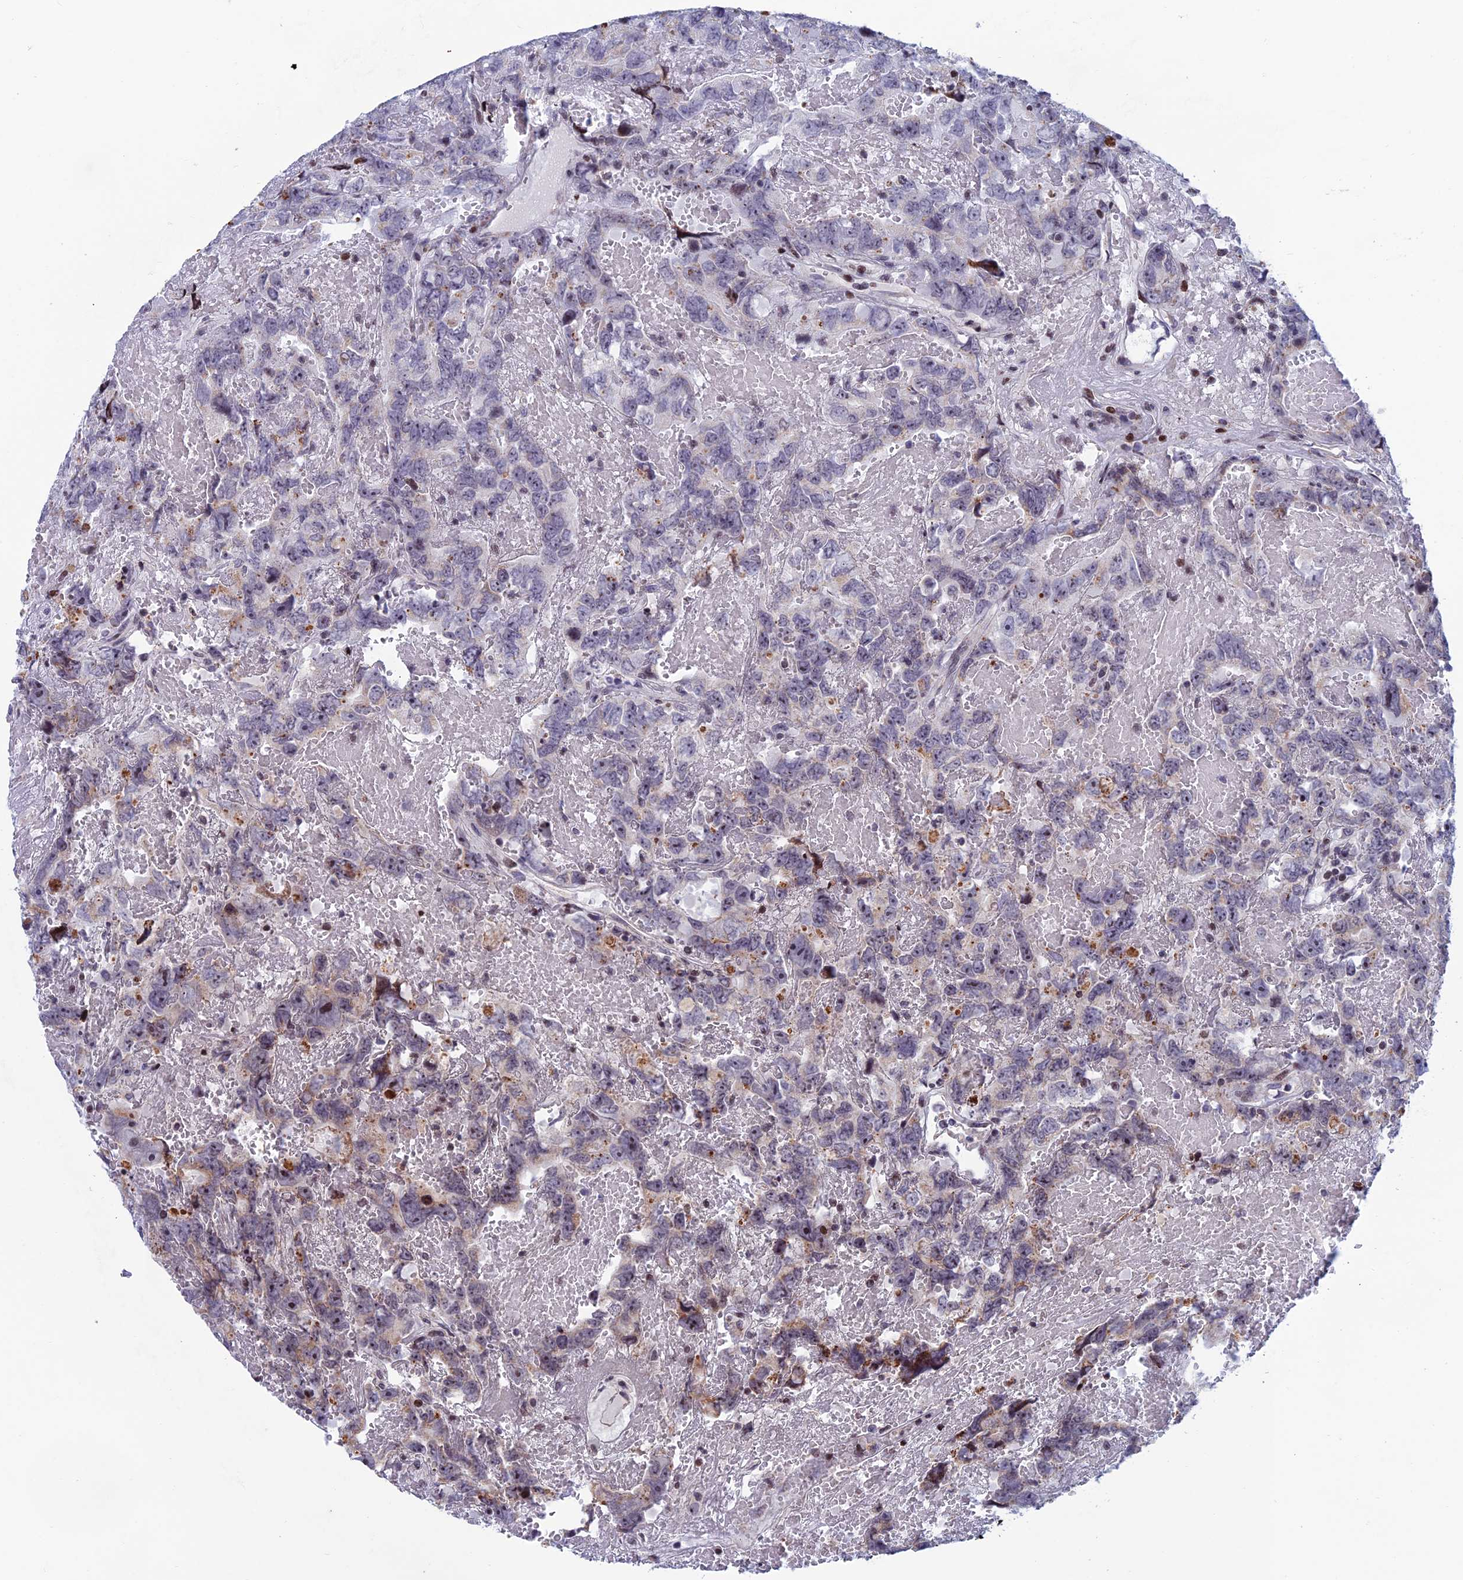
{"staining": {"intensity": "moderate", "quantity": "<25%", "location": "cytoplasmic/membranous"}, "tissue": "testis cancer", "cell_type": "Tumor cells", "image_type": "cancer", "snomed": [{"axis": "morphology", "description": "Carcinoma, Embryonal, NOS"}, {"axis": "topography", "description": "Testis"}], "caption": "Embryonal carcinoma (testis) stained with a protein marker exhibits moderate staining in tumor cells.", "gene": "AFF3", "patient": {"sex": "male", "age": 45}}